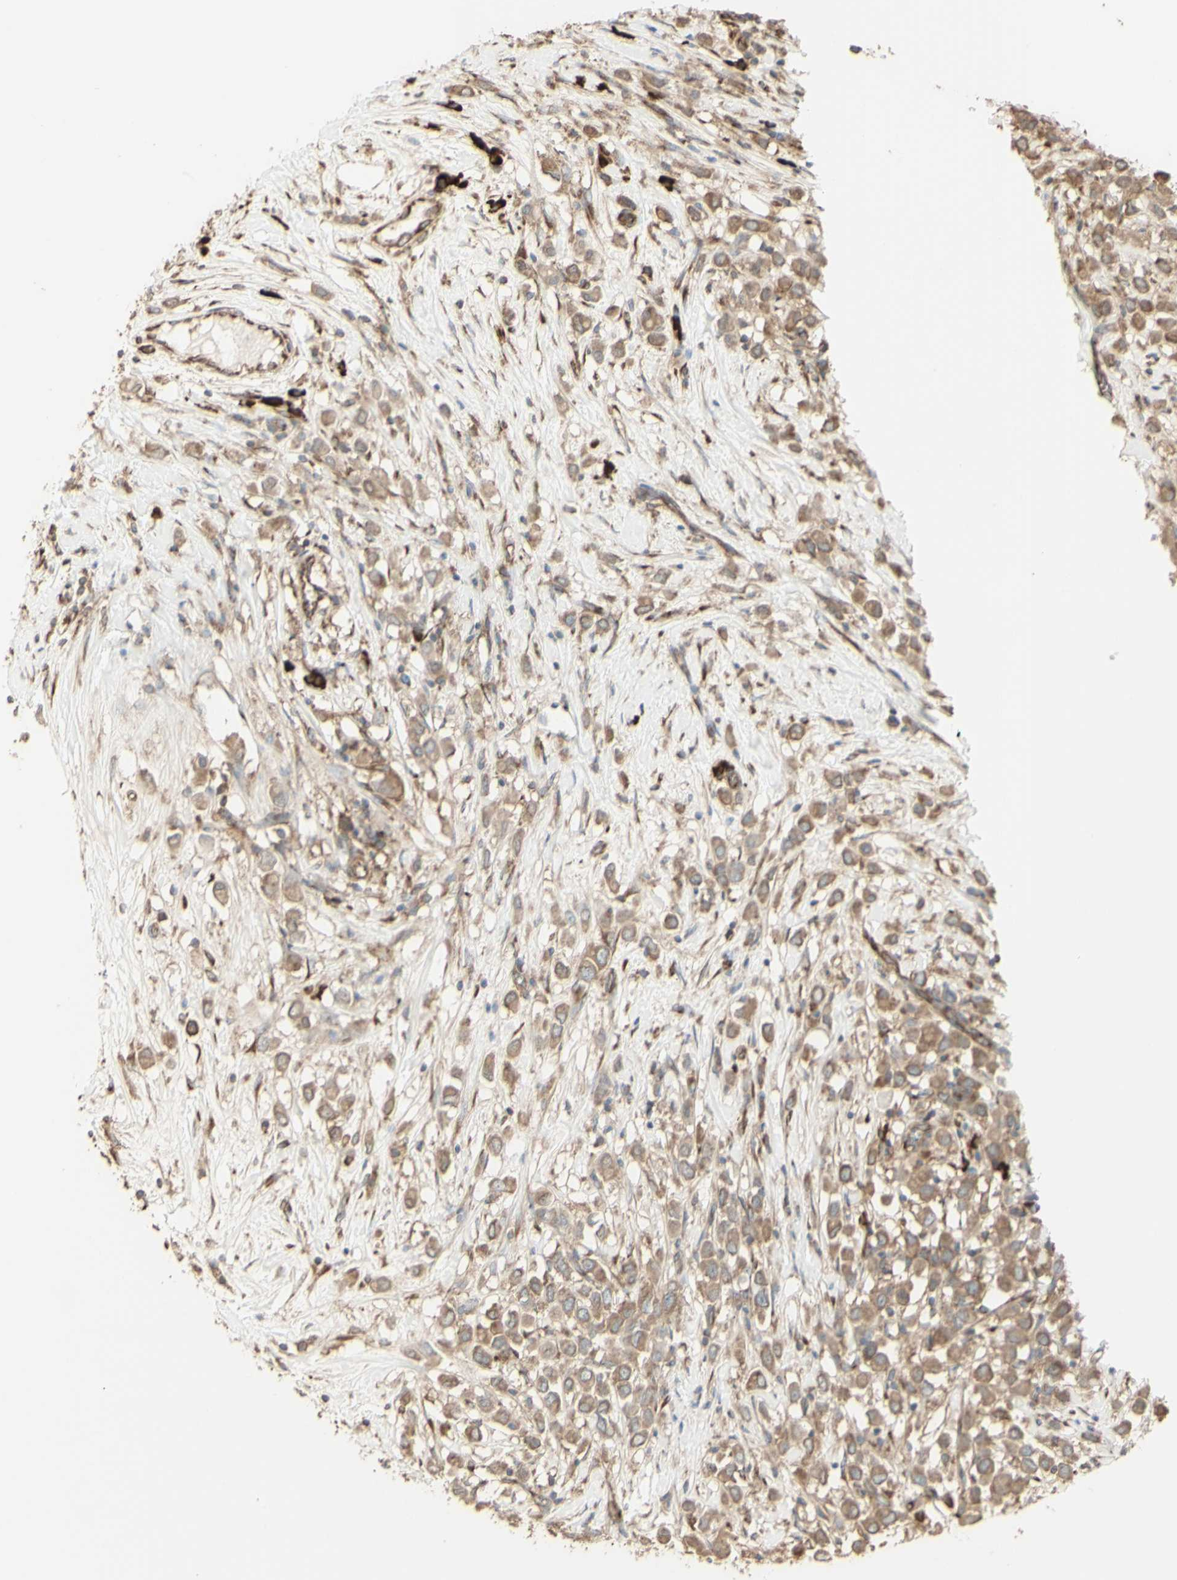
{"staining": {"intensity": "moderate", "quantity": ">75%", "location": "cytoplasmic/membranous"}, "tissue": "breast cancer", "cell_type": "Tumor cells", "image_type": "cancer", "snomed": [{"axis": "morphology", "description": "Duct carcinoma"}, {"axis": "topography", "description": "Breast"}], "caption": "Immunohistochemical staining of breast cancer reveals medium levels of moderate cytoplasmic/membranous protein positivity in about >75% of tumor cells. The protein is stained brown, and the nuclei are stained in blue (DAB (3,3'-diaminobenzidine) IHC with brightfield microscopy, high magnification).", "gene": "EEF1B2", "patient": {"sex": "female", "age": 61}}